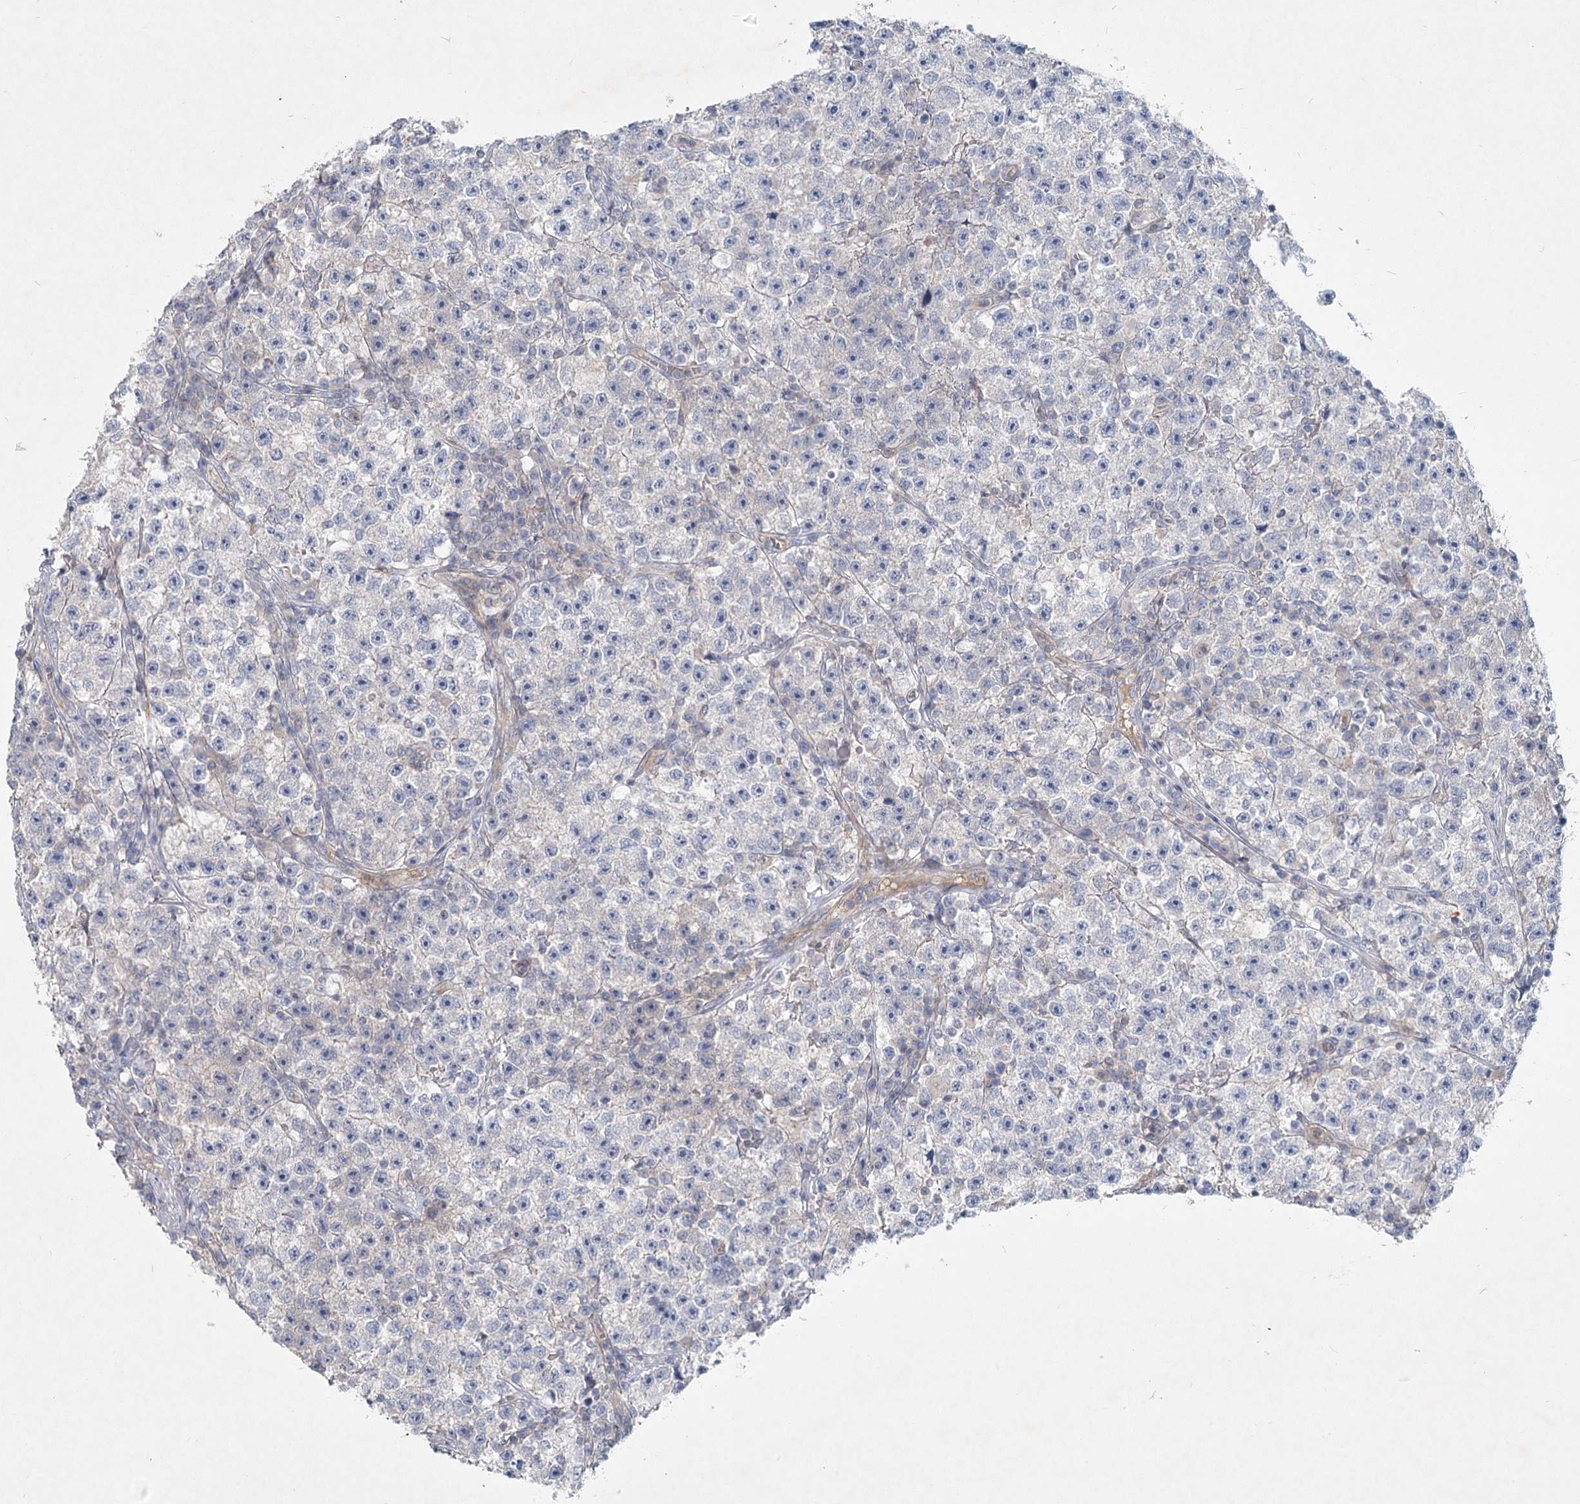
{"staining": {"intensity": "negative", "quantity": "none", "location": "none"}, "tissue": "testis cancer", "cell_type": "Tumor cells", "image_type": "cancer", "snomed": [{"axis": "morphology", "description": "Seminoma, NOS"}, {"axis": "topography", "description": "Testis"}], "caption": "A micrograph of testis cancer (seminoma) stained for a protein exhibits no brown staining in tumor cells. (DAB (3,3'-diaminobenzidine) immunohistochemistry (IHC) with hematoxylin counter stain).", "gene": "DNMBP", "patient": {"sex": "male", "age": 22}}